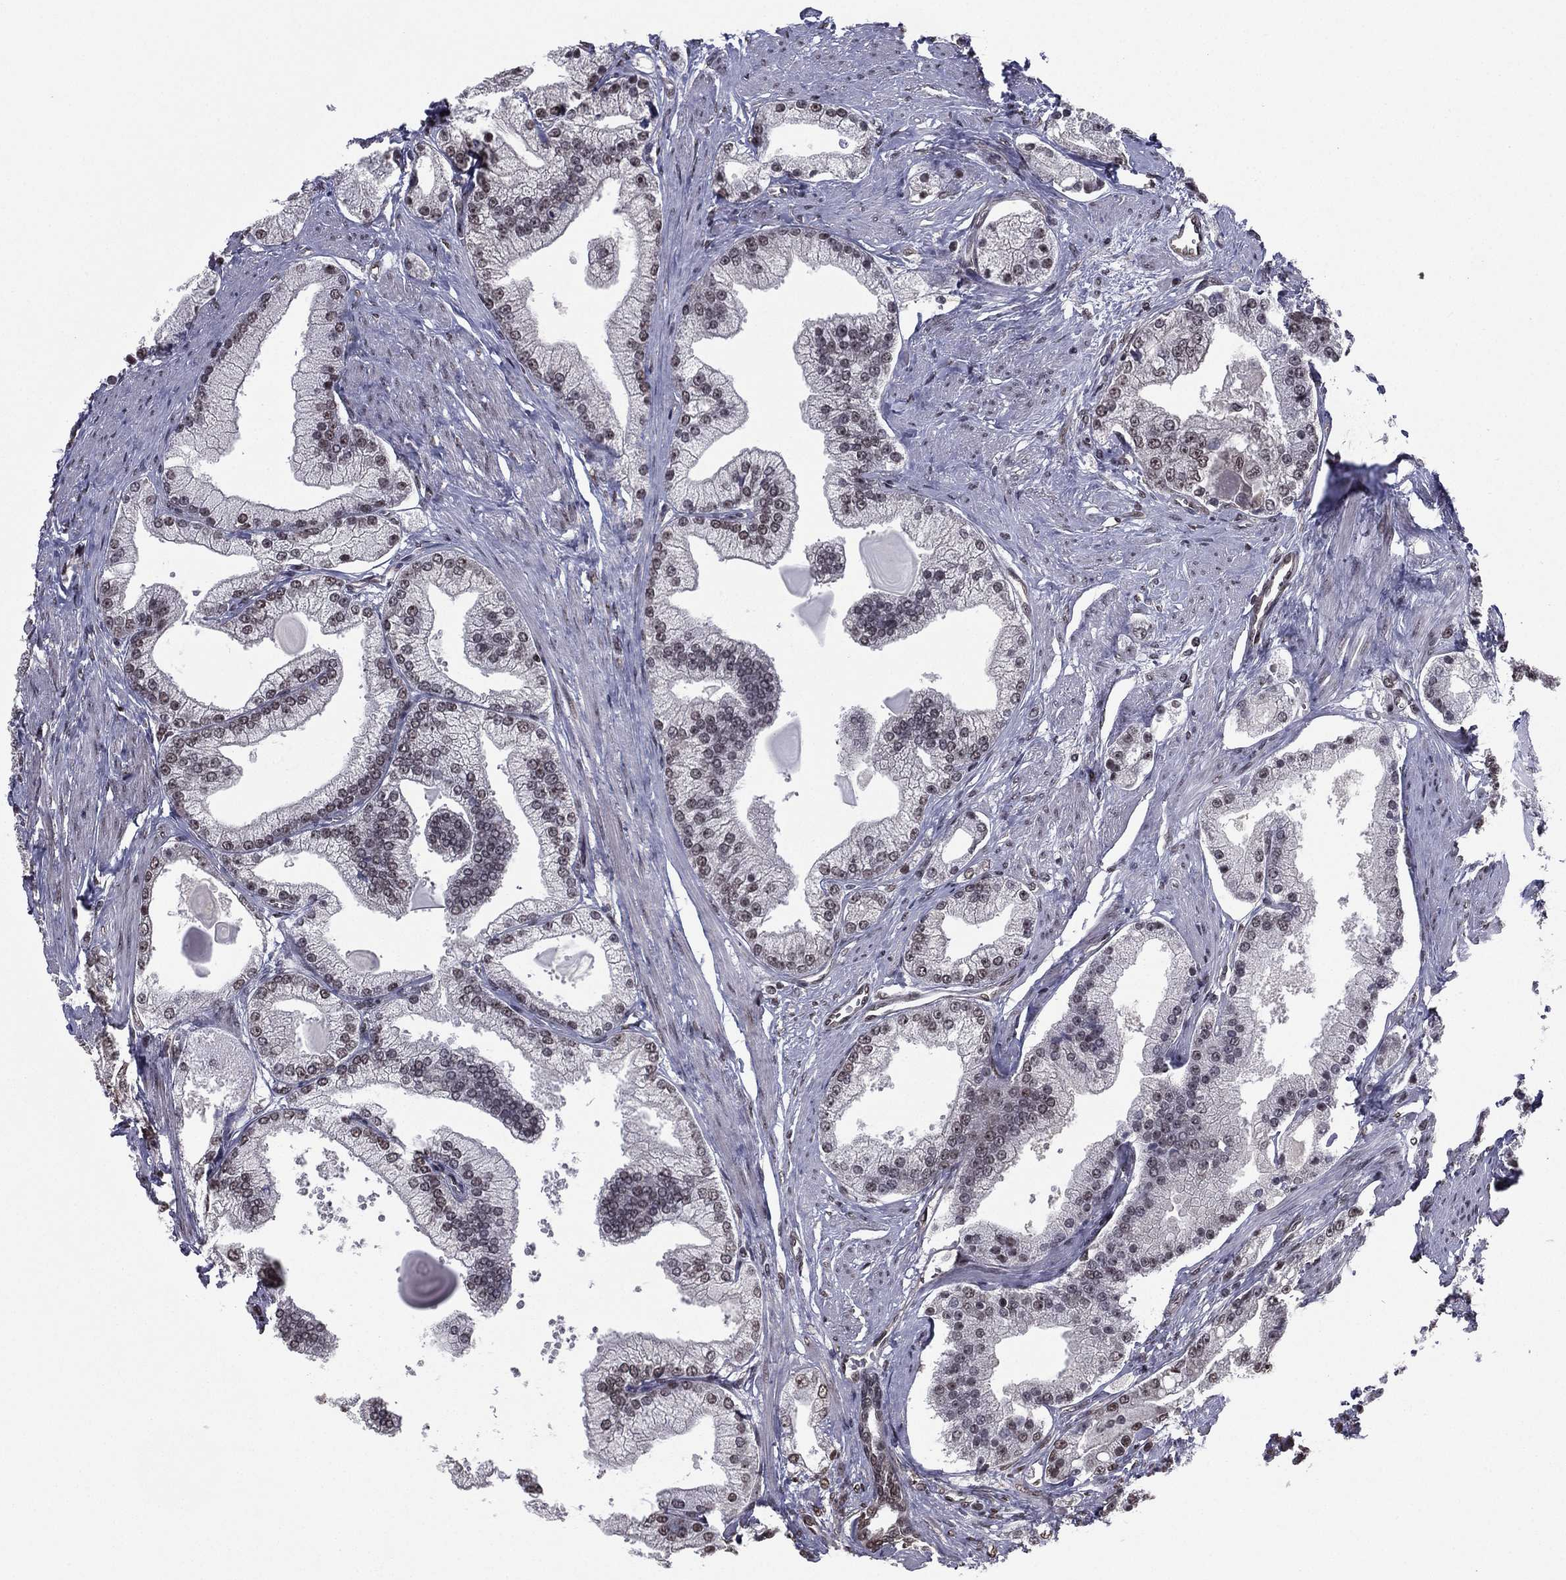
{"staining": {"intensity": "negative", "quantity": "none", "location": "none"}, "tissue": "prostate cancer", "cell_type": "Tumor cells", "image_type": "cancer", "snomed": [{"axis": "morphology", "description": "Adenocarcinoma, NOS"}, {"axis": "topography", "description": "Prostate and seminal vesicle, NOS"}, {"axis": "topography", "description": "Prostate"}], "caption": "Immunohistochemistry histopathology image of prostate cancer (adenocarcinoma) stained for a protein (brown), which shows no staining in tumor cells. Brightfield microscopy of immunohistochemistry stained with DAB (3,3'-diaminobenzidine) (brown) and hematoxylin (blue), captured at high magnification.", "gene": "RARB", "patient": {"sex": "male", "age": 67}}